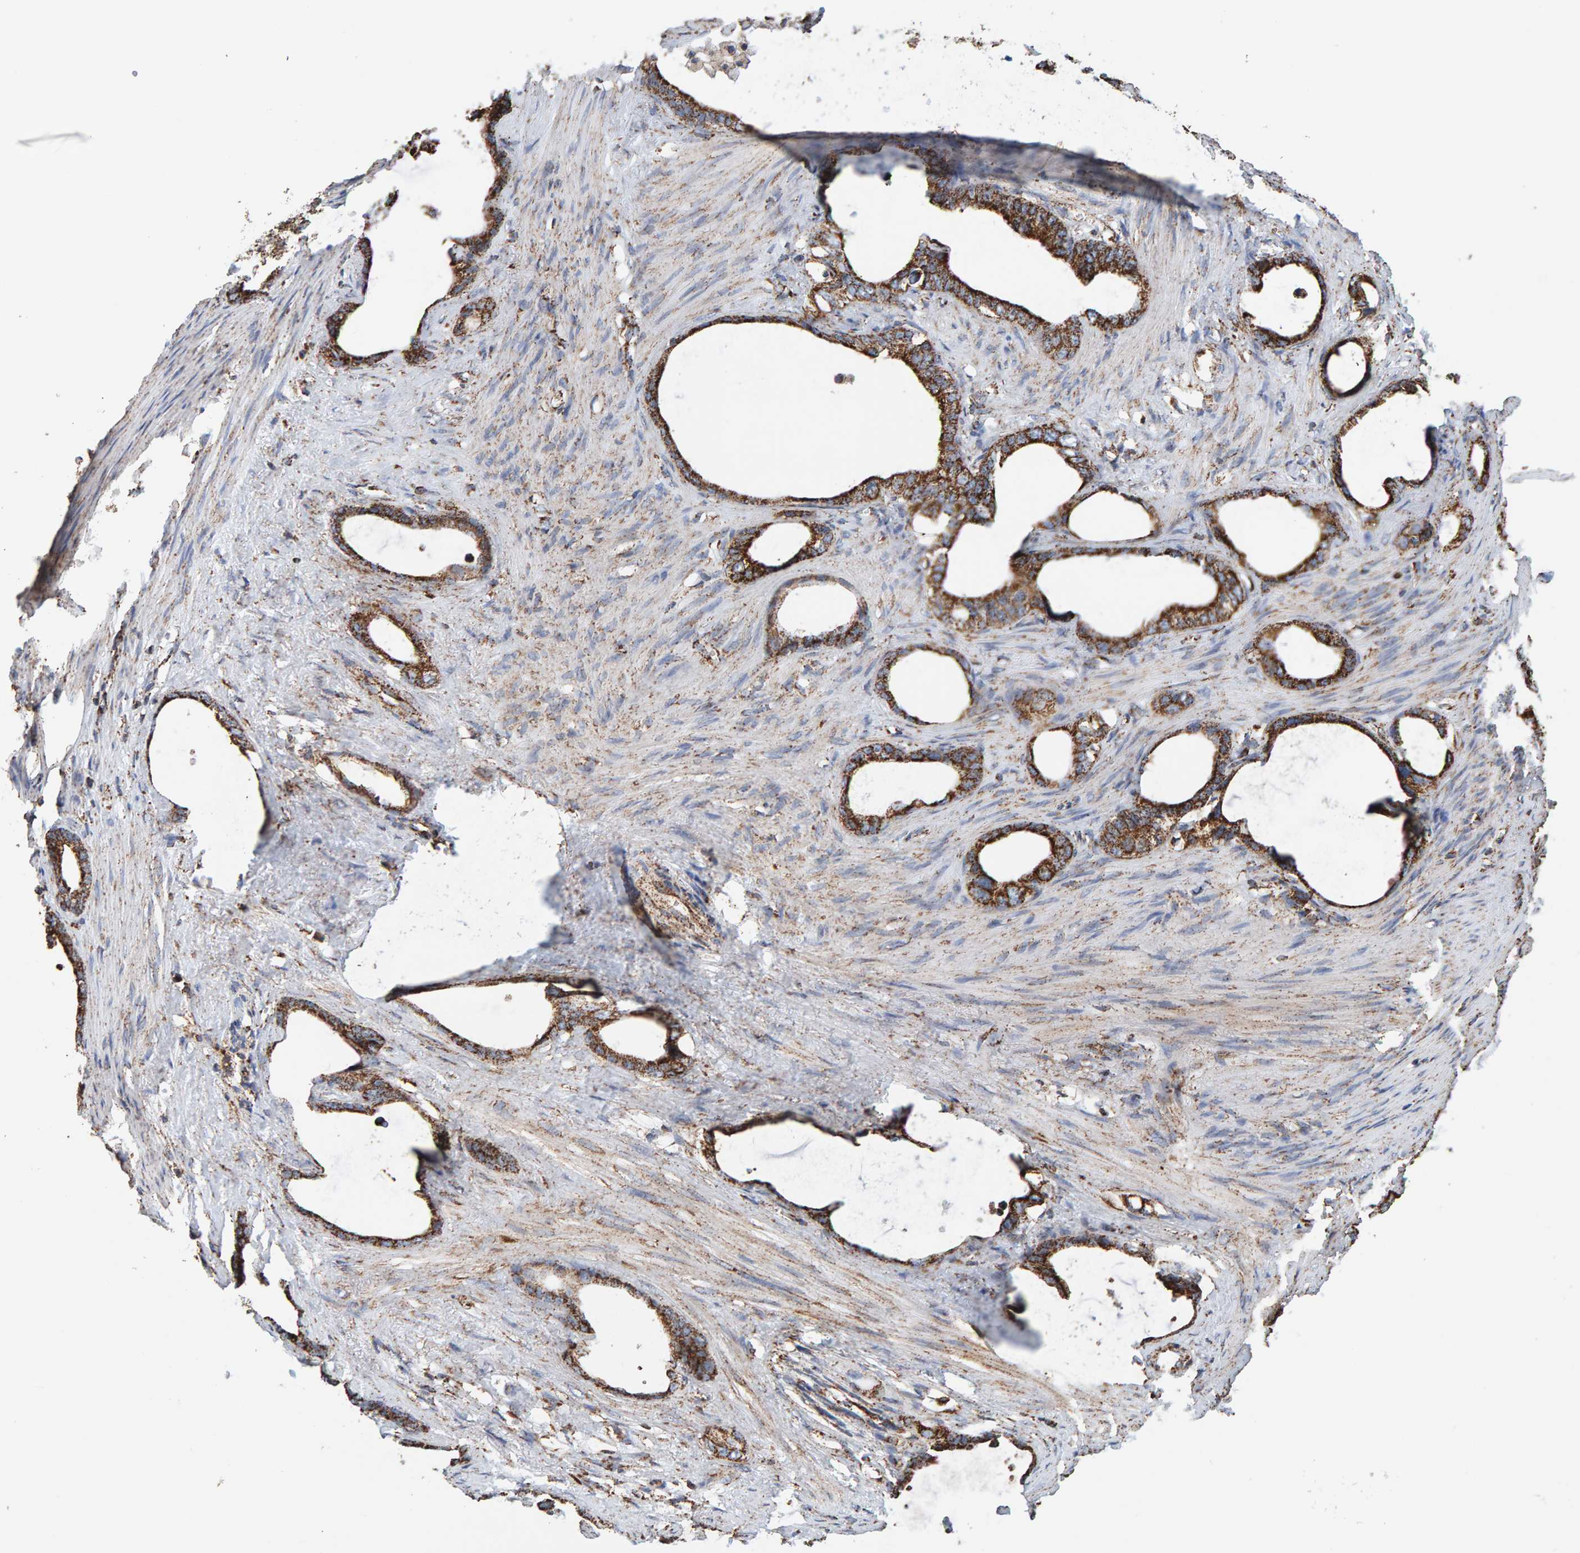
{"staining": {"intensity": "strong", "quantity": "25%-75%", "location": "cytoplasmic/membranous"}, "tissue": "stomach cancer", "cell_type": "Tumor cells", "image_type": "cancer", "snomed": [{"axis": "morphology", "description": "Adenocarcinoma, NOS"}, {"axis": "topography", "description": "Stomach"}], "caption": "Adenocarcinoma (stomach) was stained to show a protein in brown. There is high levels of strong cytoplasmic/membranous expression in about 25%-75% of tumor cells. Nuclei are stained in blue.", "gene": "MRPL45", "patient": {"sex": "female", "age": 75}}